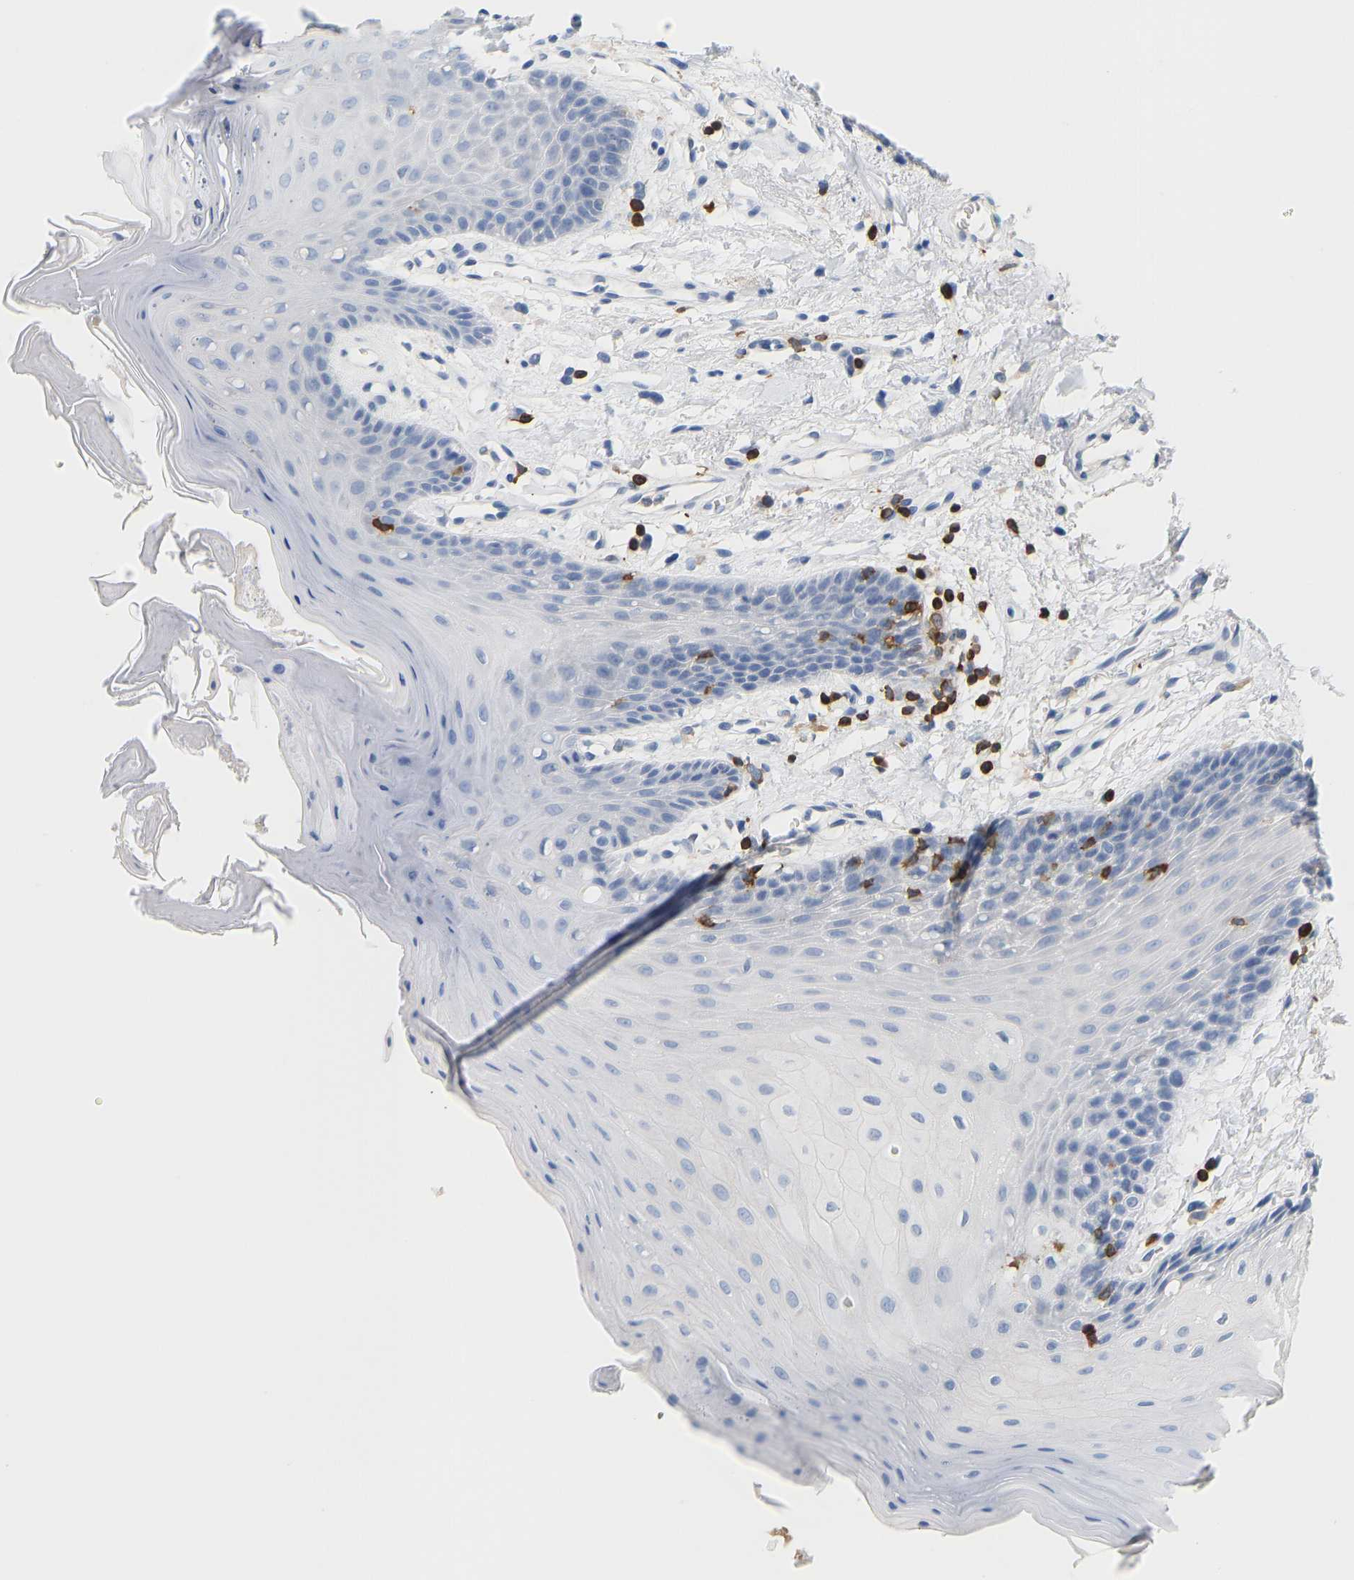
{"staining": {"intensity": "negative", "quantity": "none", "location": "none"}, "tissue": "oral mucosa", "cell_type": "Squamous epithelial cells", "image_type": "normal", "snomed": [{"axis": "morphology", "description": "Normal tissue, NOS"}, {"axis": "morphology", "description": "Squamous cell carcinoma, NOS"}, {"axis": "topography", "description": "Oral tissue"}, {"axis": "topography", "description": "Head-Neck"}], "caption": "Immunohistochemistry (IHC) micrograph of normal oral mucosa: human oral mucosa stained with DAB displays no significant protein staining in squamous epithelial cells.", "gene": "EVL", "patient": {"sex": "male", "age": 71}}